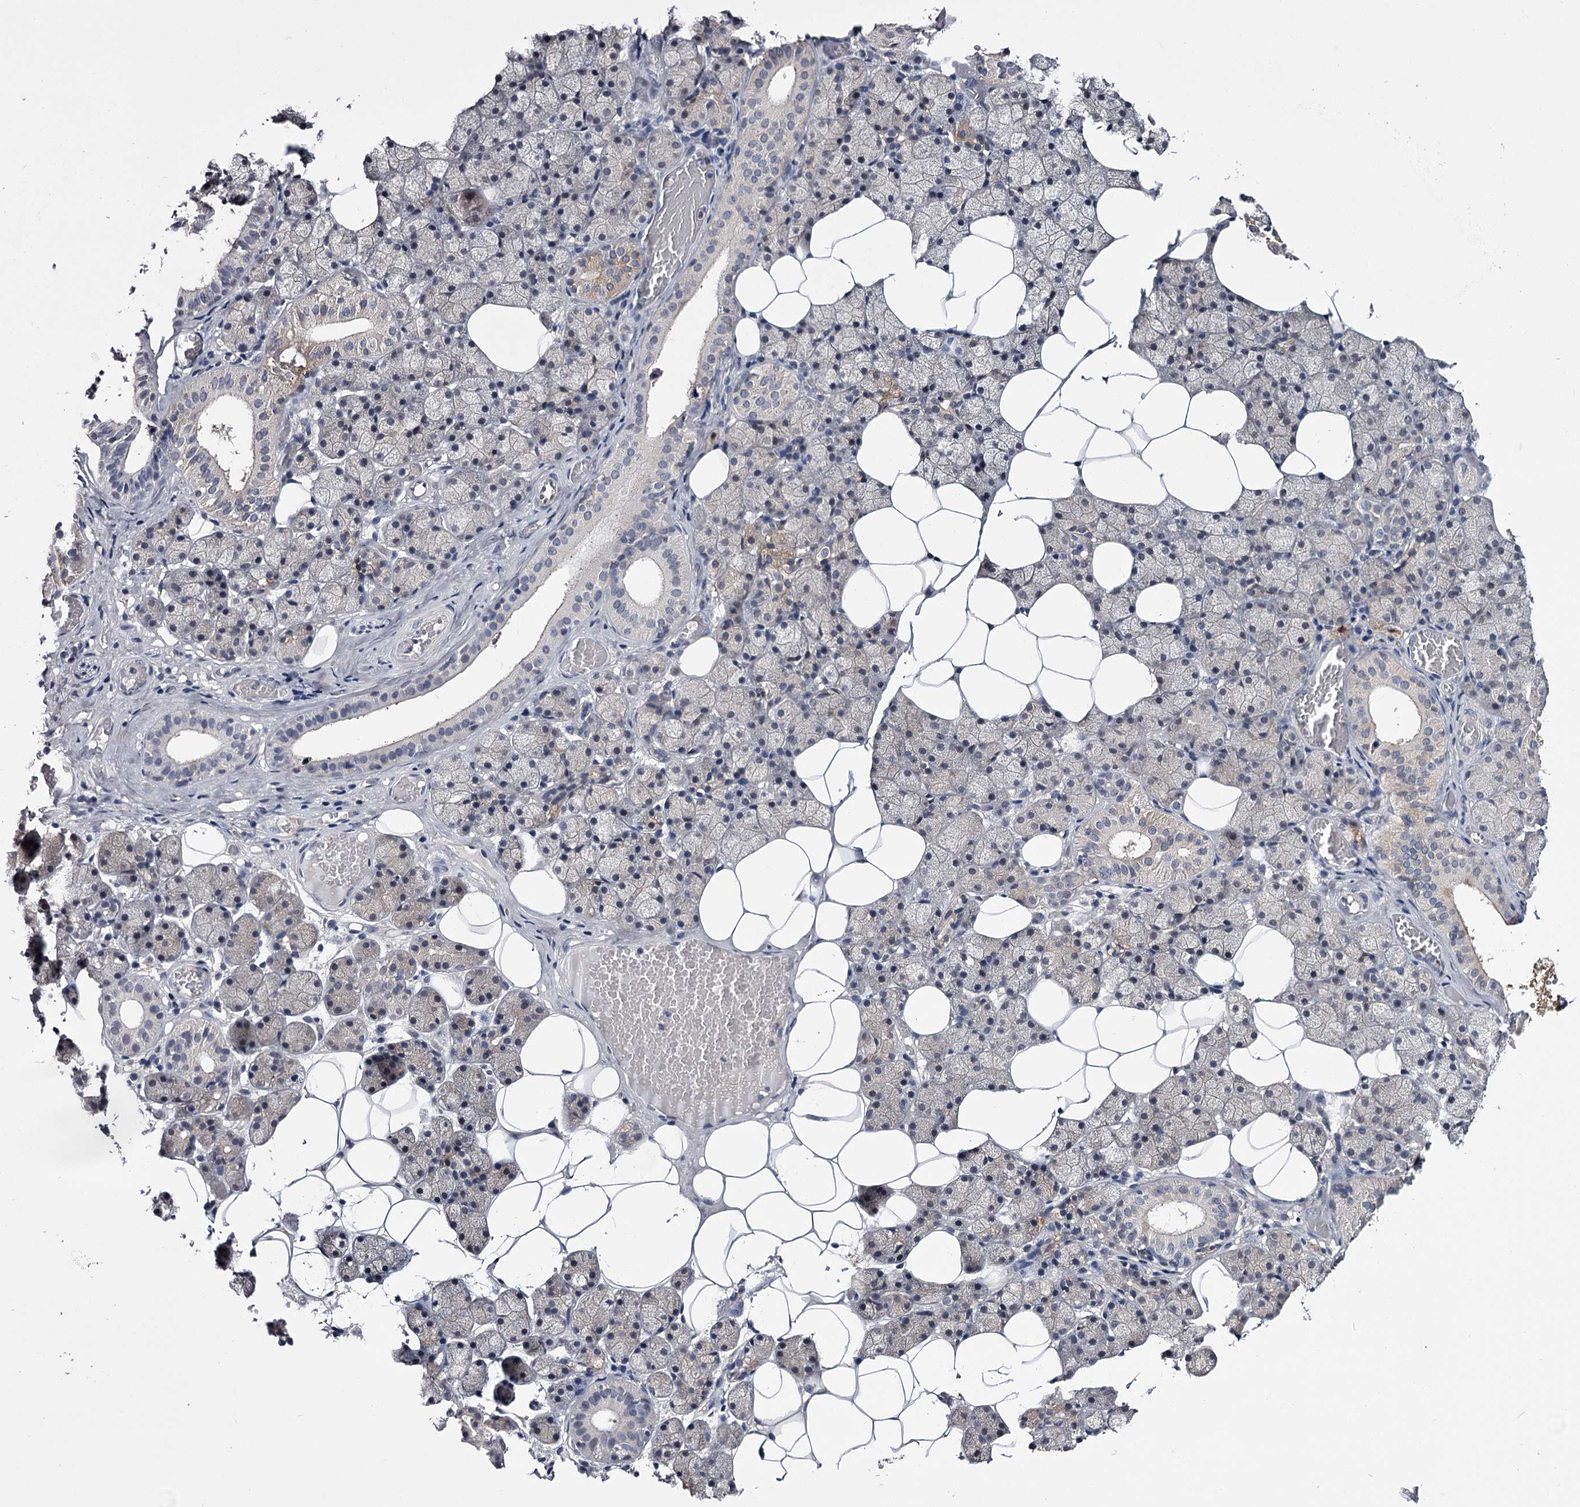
{"staining": {"intensity": "weak", "quantity": "<25%", "location": "cytoplasmic/membranous"}, "tissue": "salivary gland", "cell_type": "Glandular cells", "image_type": "normal", "snomed": [{"axis": "morphology", "description": "Normal tissue, NOS"}, {"axis": "topography", "description": "Salivary gland"}], "caption": "High magnification brightfield microscopy of unremarkable salivary gland stained with DAB (brown) and counterstained with hematoxylin (blue): glandular cells show no significant positivity.", "gene": "GSTO1", "patient": {"sex": "female", "age": 33}}